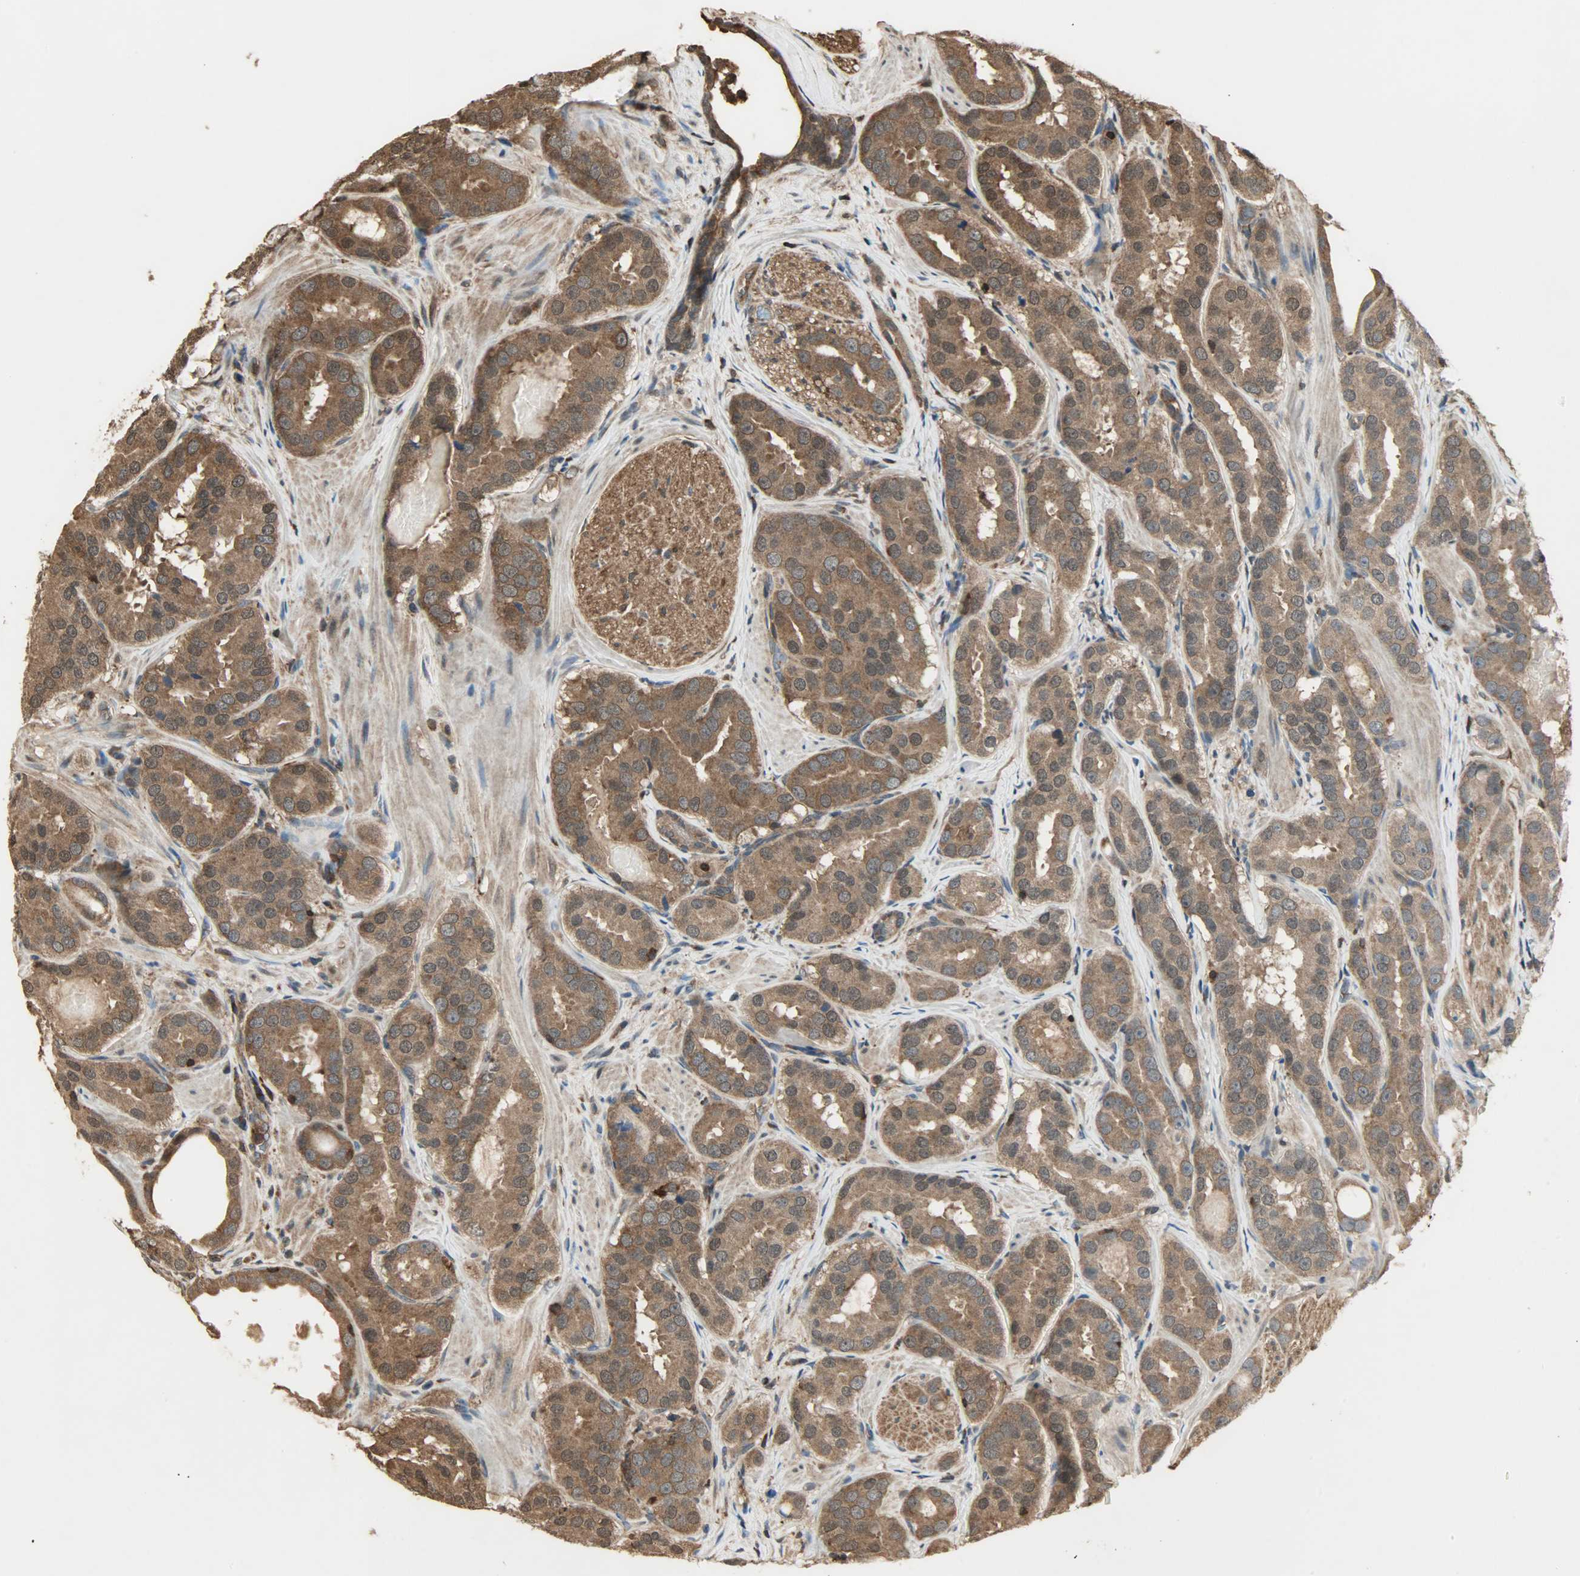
{"staining": {"intensity": "strong", "quantity": ">75%", "location": "cytoplasmic/membranous,nuclear"}, "tissue": "prostate cancer", "cell_type": "Tumor cells", "image_type": "cancer", "snomed": [{"axis": "morphology", "description": "Adenocarcinoma, Low grade"}, {"axis": "topography", "description": "Prostate"}], "caption": "Human low-grade adenocarcinoma (prostate) stained with a brown dye exhibits strong cytoplasmic/membranous and nuclear positive staining in about >75% of tumor cells.", "gene": "YWHAZ", "patient": {"sex": "male", "age": 59}}